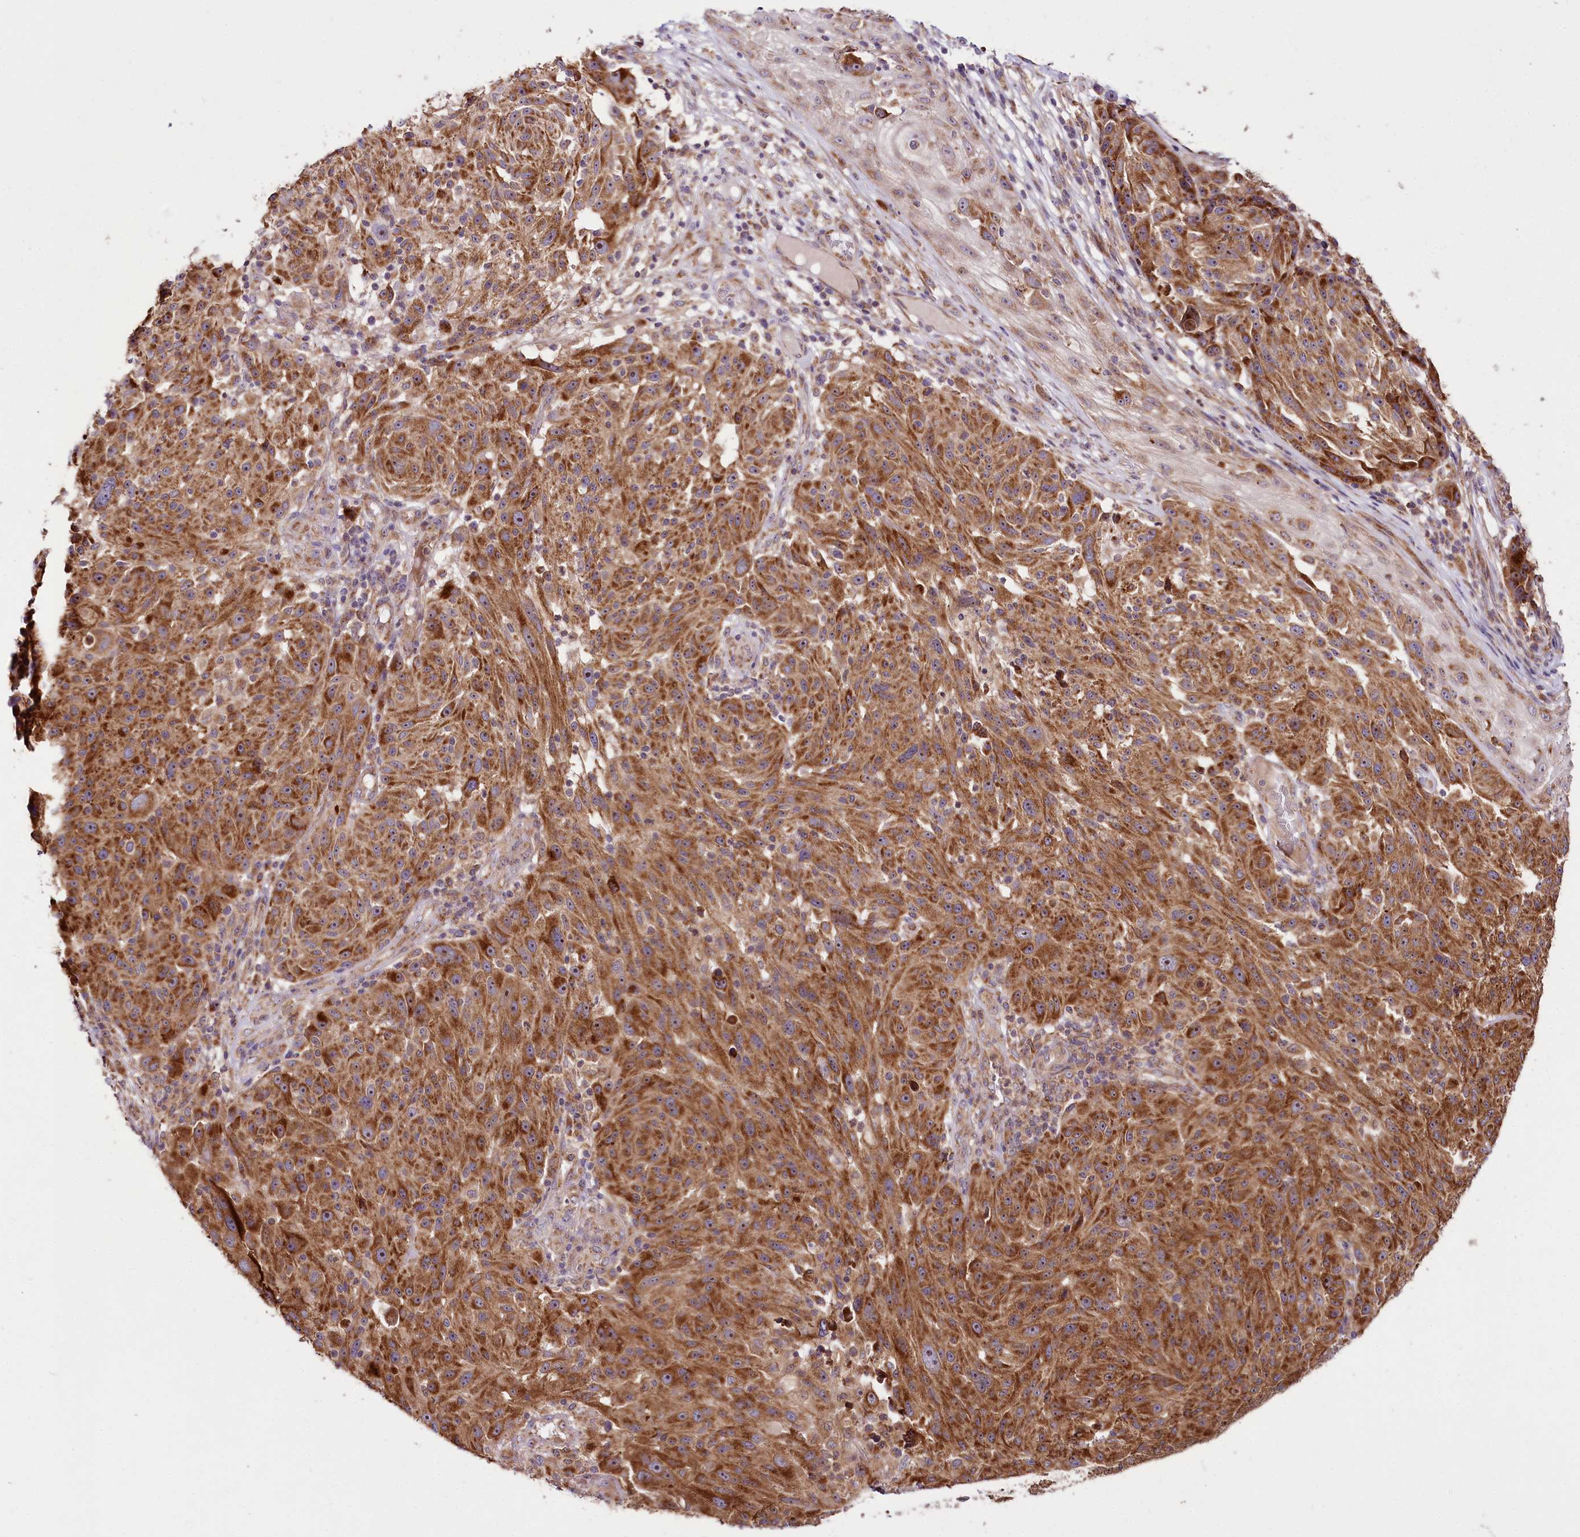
{"staining": {"intensity": "moderate", "quantity": ">75%", "location": "cytoplasmic/membranous,nuclear"}, "tissue": "melanoma", "cell_type": "Tumor cells", "image_type": "cancer", "snomed": [{"axis": "morphology", "description": "Malignant melanoma, NOS"}, {"axis": "topography", "description": "Skin"}], "caption": "IHC of malignant melanoma reveals medium levels of moderate cytoplasmic/membranous and nuclear staining in approximately >75% of tumor cells.", "gene": "RAB7A", "patient": {"sex": "male", "age": 53}}